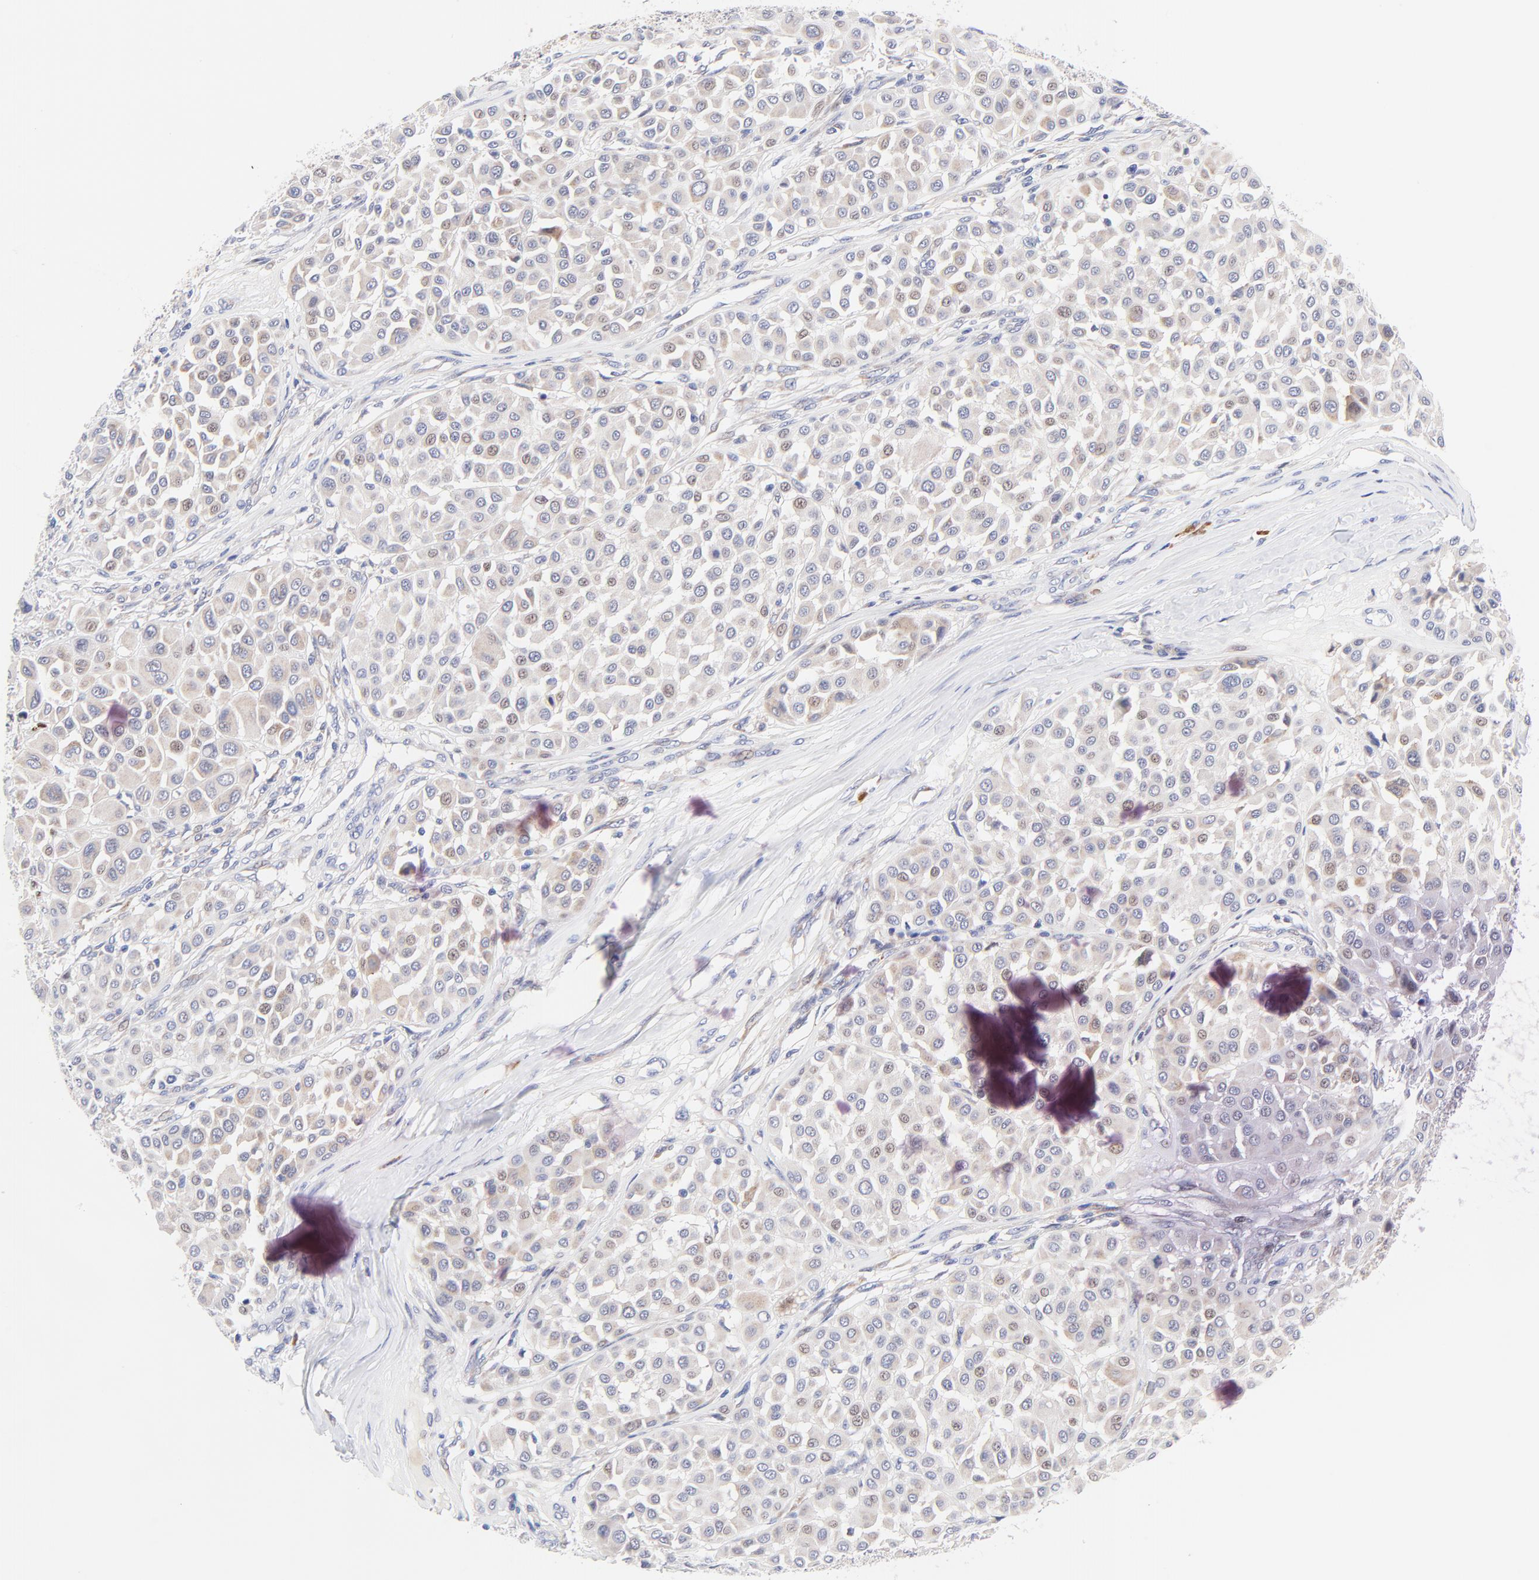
{"staining": {"intensity": "weak", "quantity": "<25%", "location": "nuclear"}, "tissue": "melanoma", "cell_type": "Tumor cells", "image_type": "cancer", "snomed": [{"axis": "morphology", "description": "Malignant melanoma, Metastatic site"}, {"axis": "topography", "description": "Soft tissue"}], "caption": "Tumor cells are negative for brown protein staining in melanoma.", "gene": "AFF2", "patient": {"sex": "male", "age": 41}}